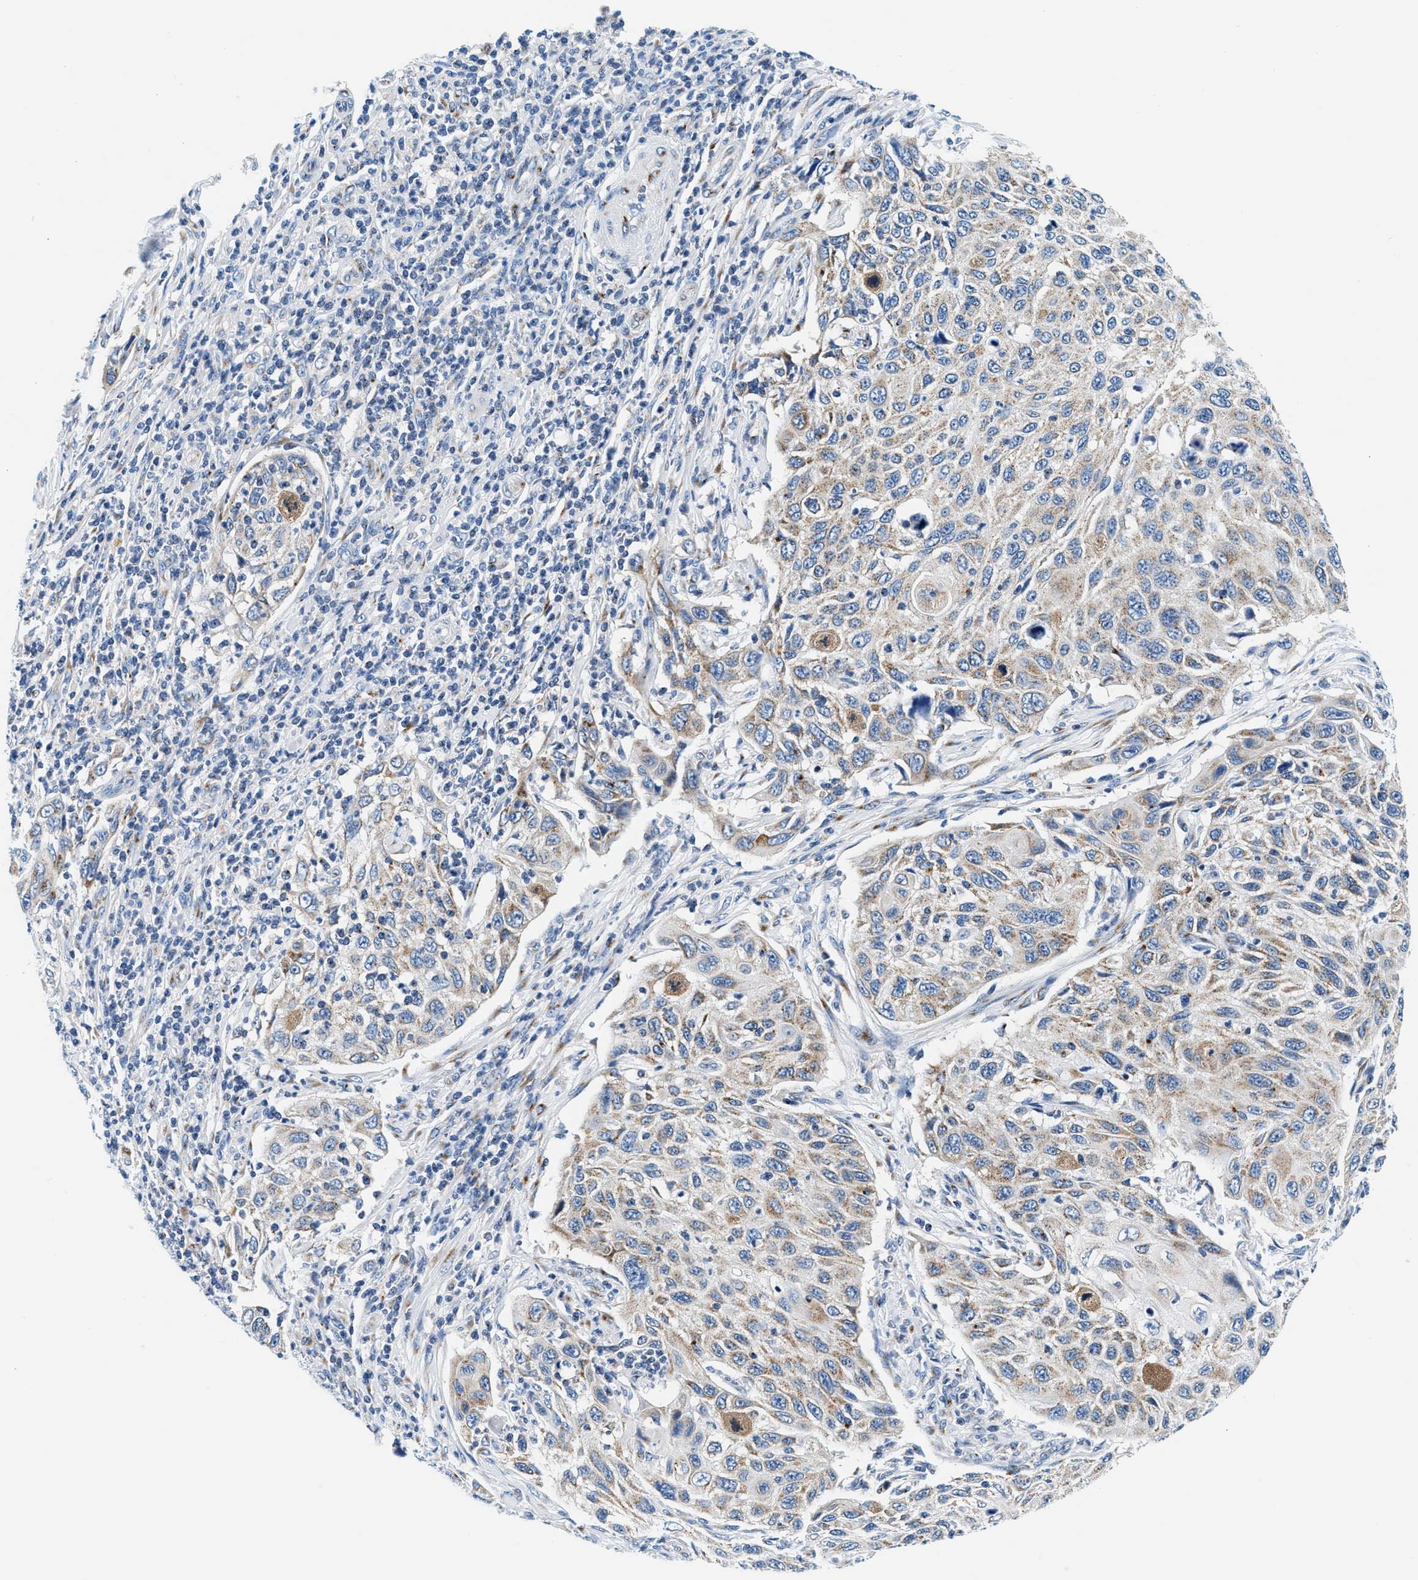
{"staining": {"intensity": "weak", "quantity": "<25%", "location": "cytoplasmic/membranous"}, "tissue": "cervical cancer", "cell_type": "Tumor cells", "image_type": "cancer", "snomed": [{"axis": "morphology", "description": "Squamous cell carcinoma, NOS"}, {"axis": "topography", "description": "Cervix"}], "caption": "Tumor cells show no significant staining in squamous cell carcinoma (cervical).", "gene": "VPS53", "patient": {"sex": "female", "age": 70}}